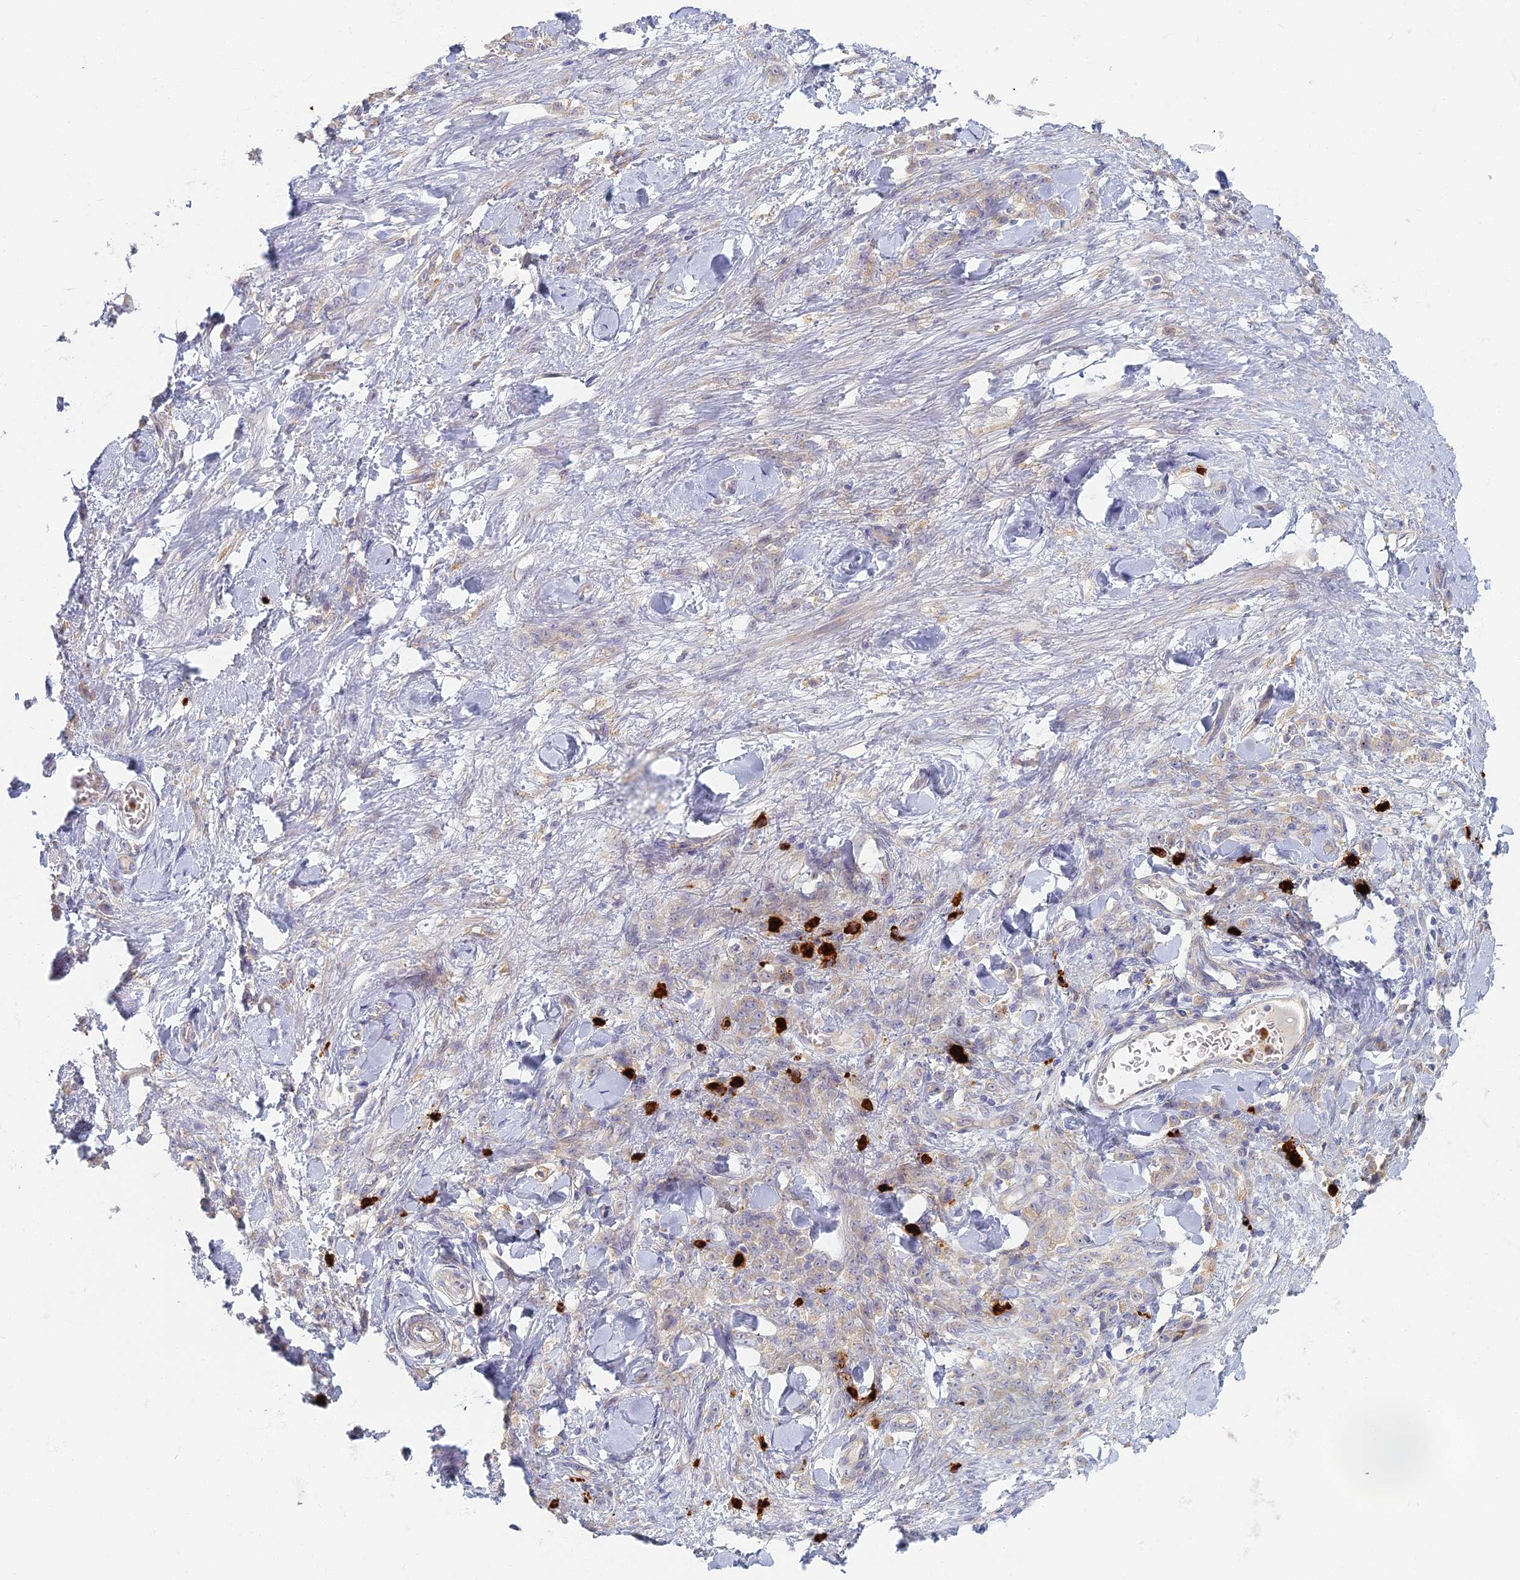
{"staining": {"intensity": "weak", "quantity": "25%-75%", "location": "cytoplasmic/membranous"}, "tissue": "stomach cancer", "cell_type": "Tumor cells", "image_type": "cancer", "snomed": [{"axis": "morphology", "description": "Normal tissue, NOS"}, {"axis": "morphology", "description": "Adenocarcinoma, NOS"}, {"axis": "topography", "description": "Stomach"}], "caption": "DAB immunohistochemical staining of adenocarcinoma (stomach) exhibits weak cytoplasmic/membranous protein expression in about 25%-75% of tumor cells.", "gene": "PROX2", "patient": {"sex": "male", "age": 82}}